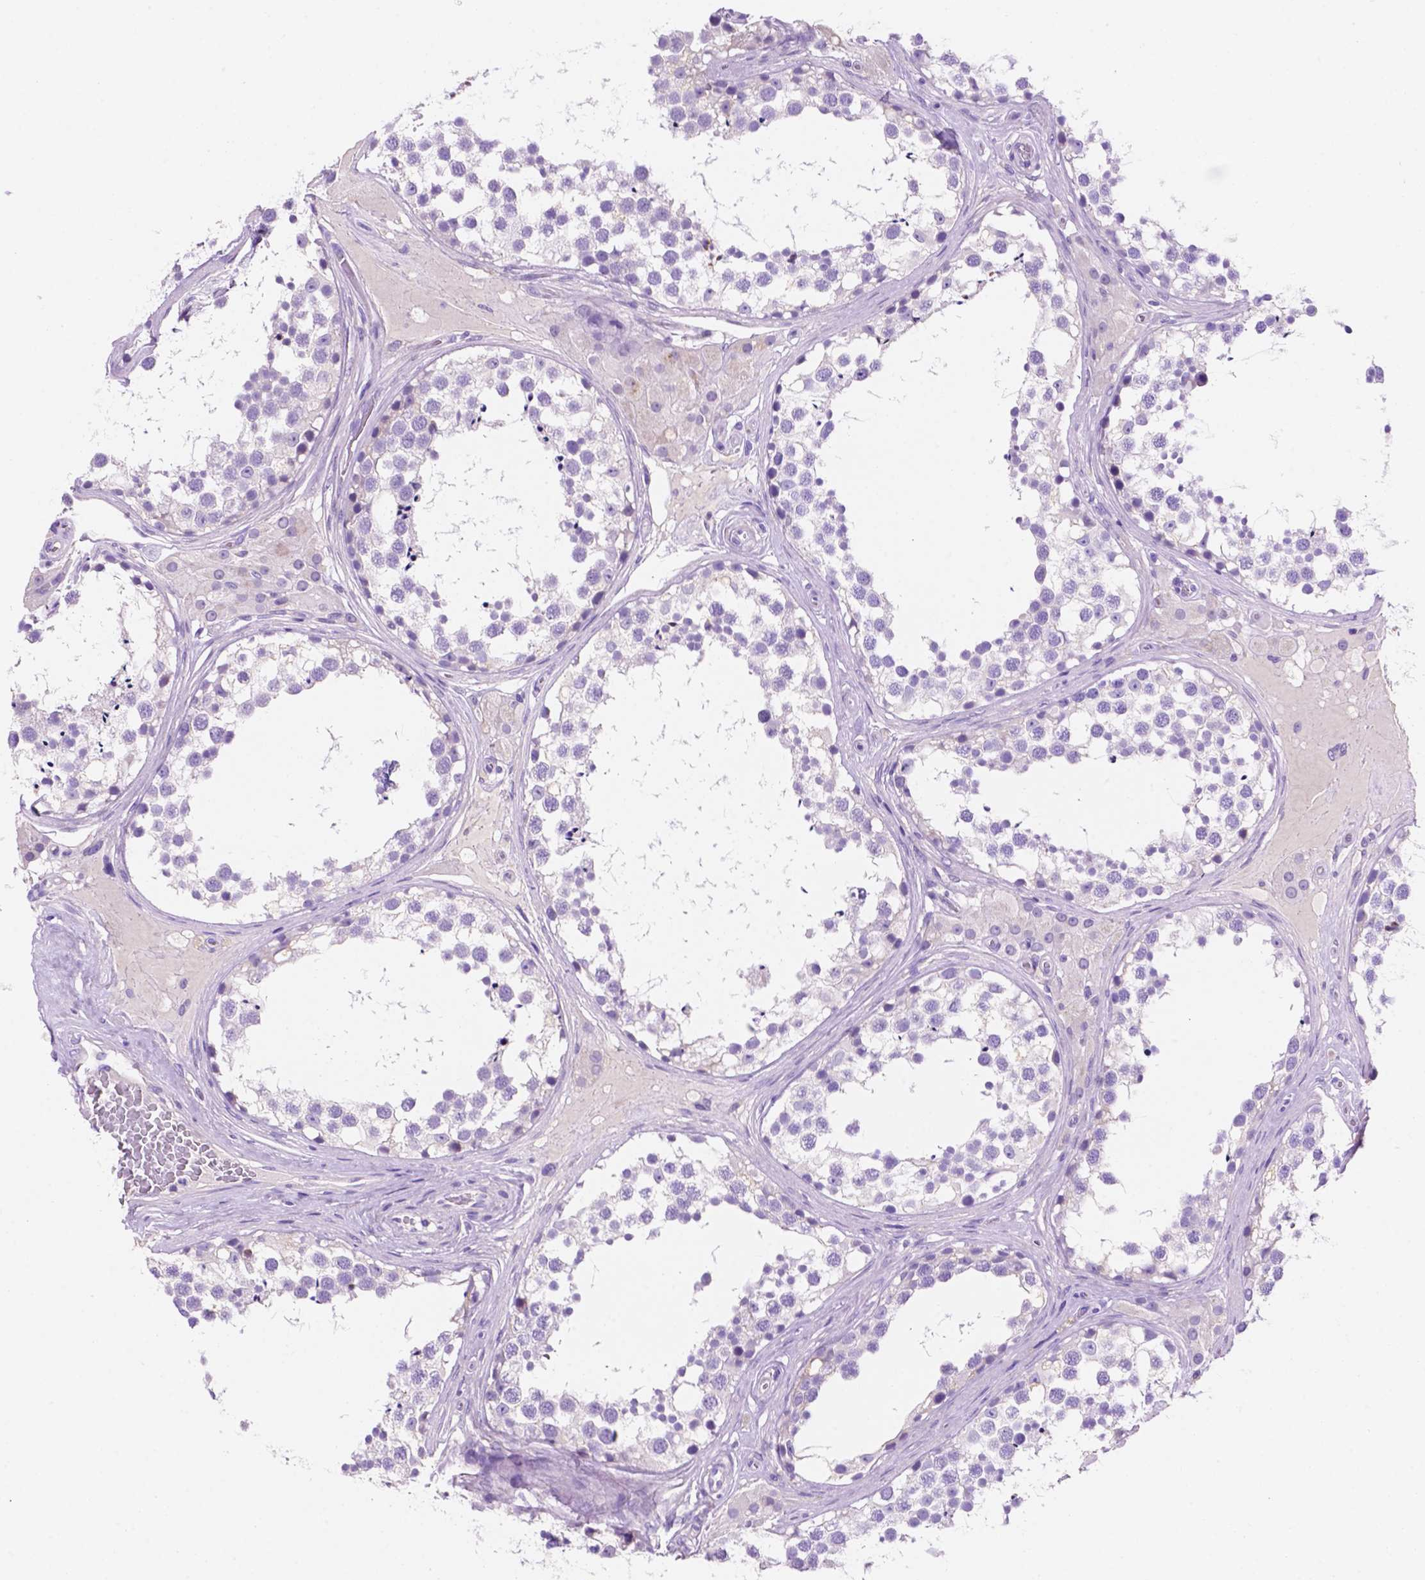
{"staining": {"intensity": "negative", "quantity": "none", "location": "none"}, "tissue": "testis", "cell_type": "Cells in seminiferous ducts", "image_type": "normal", "snomed": [{"axis": "morphology", "description": "Normal tissue, NOS"}, {"axis": "morphology", "description": "Seminoma, NOS"}, {"axis": "topography", "description": "Testis"}], "caption": "Immunohistochemical staining of normal testis reveals no significant positivity in cells in seminiferous ducts.", "gene": "CEACAM7", "patient": {"sex": "male", "age": 65}}